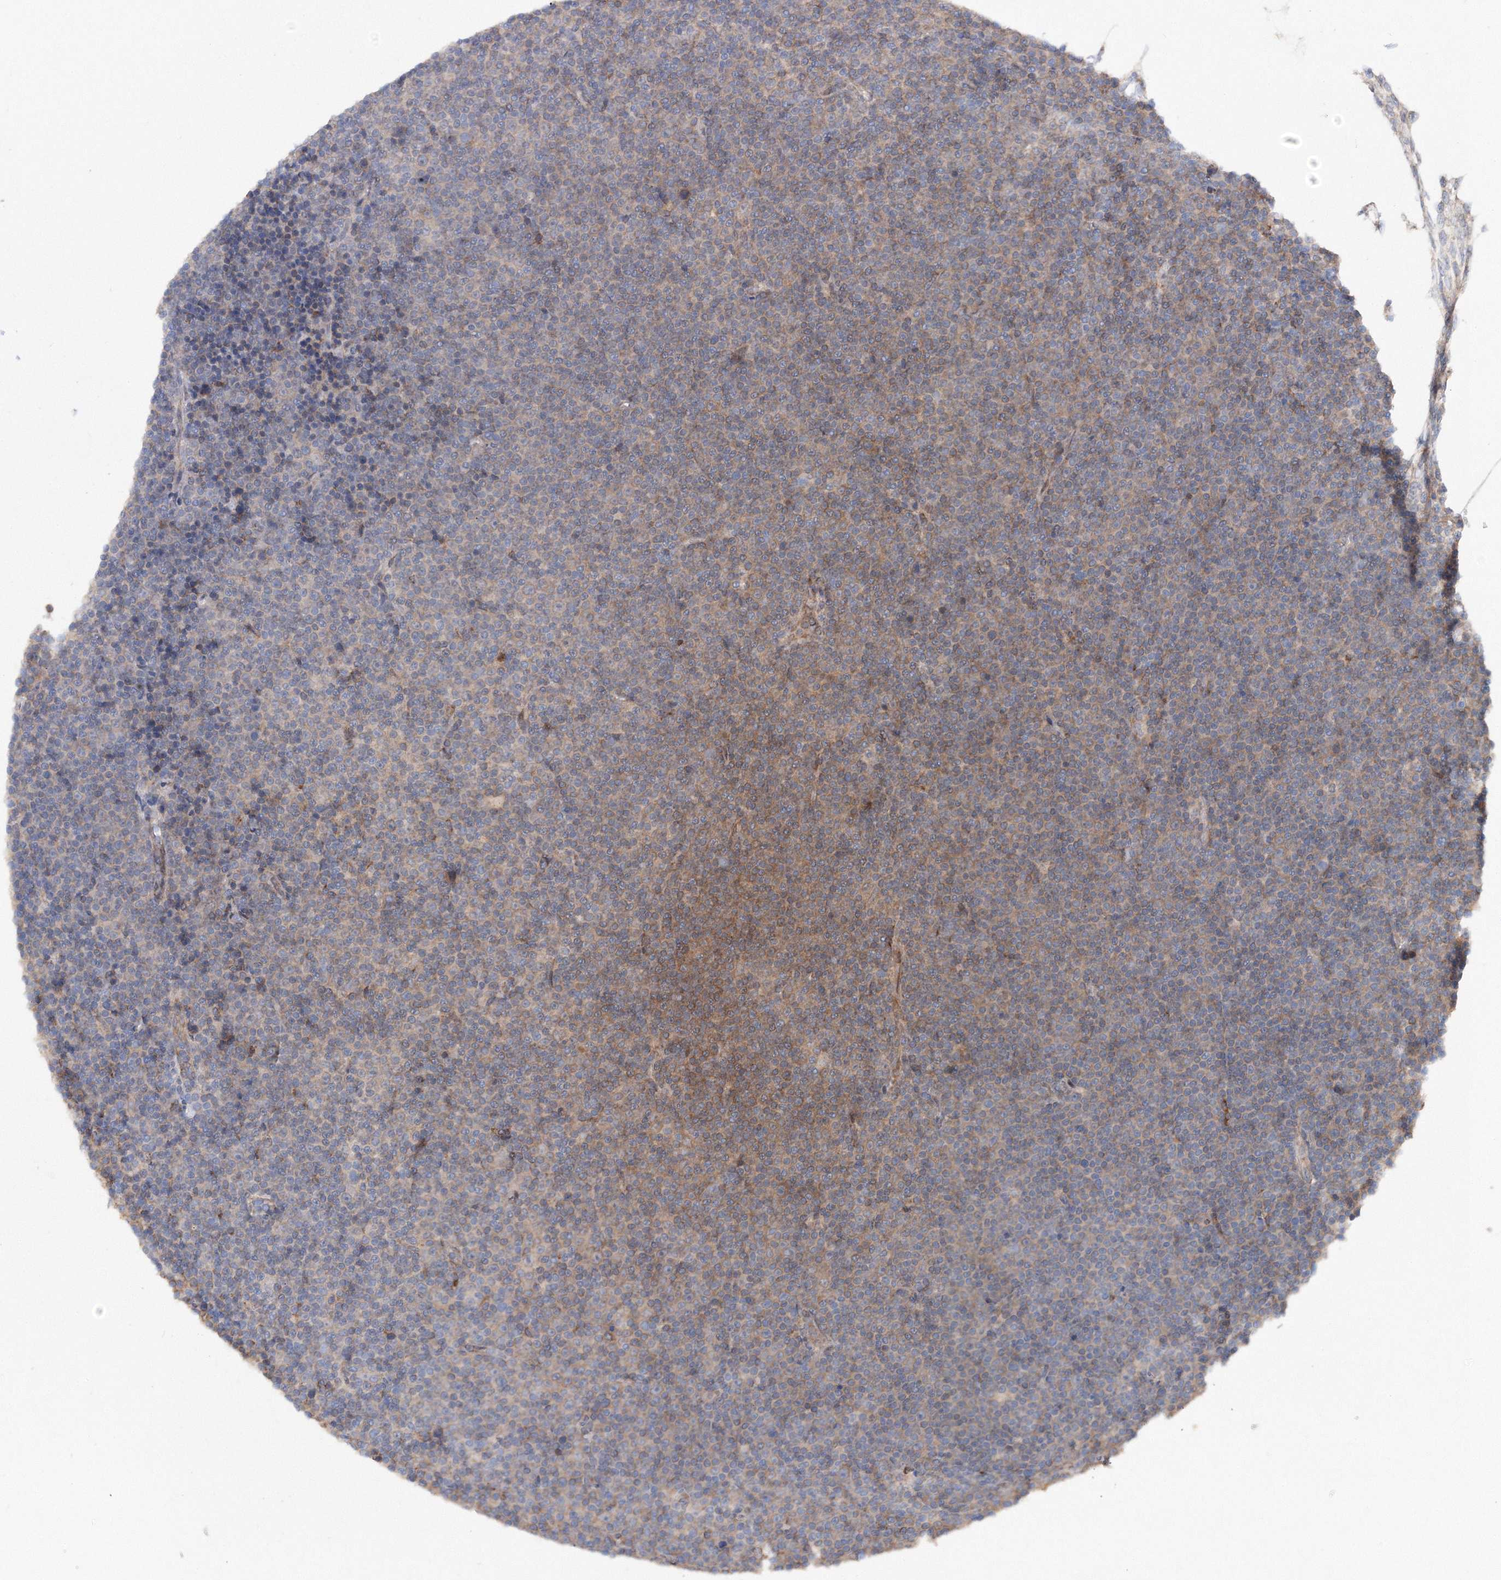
{"staining": {"intensity": "moderate", "quantity": "<25%", "location": "cytoplasmic/membranous"}, "tissue": "lymphoma", "cell_type": "Tumor cells", "image_type": "cancer", "snomed": [{"axis": "morphology", "description": "Malignant lymphoma, non-Hodgkin's type, Low grade"}, {"axis": "topography", "description": "Lymph node"}], "caption": "Malignant lymphoma, non-Hodgkin's type (low-grade) stained with DAB (3,3'-diaminobenzidine) IHC reveals low levels of moderate cytoplasmic/membranous positivity in approximately <25% of tumor cells. The protein is stained brown, and the nuclei are stained in blue (DAB (3,3'-diaminobenzidine) IHC with brightfield microscopy, high magnification).", "gene": "DIS3L2", "patient": {"sex": "female", "age": 67}}